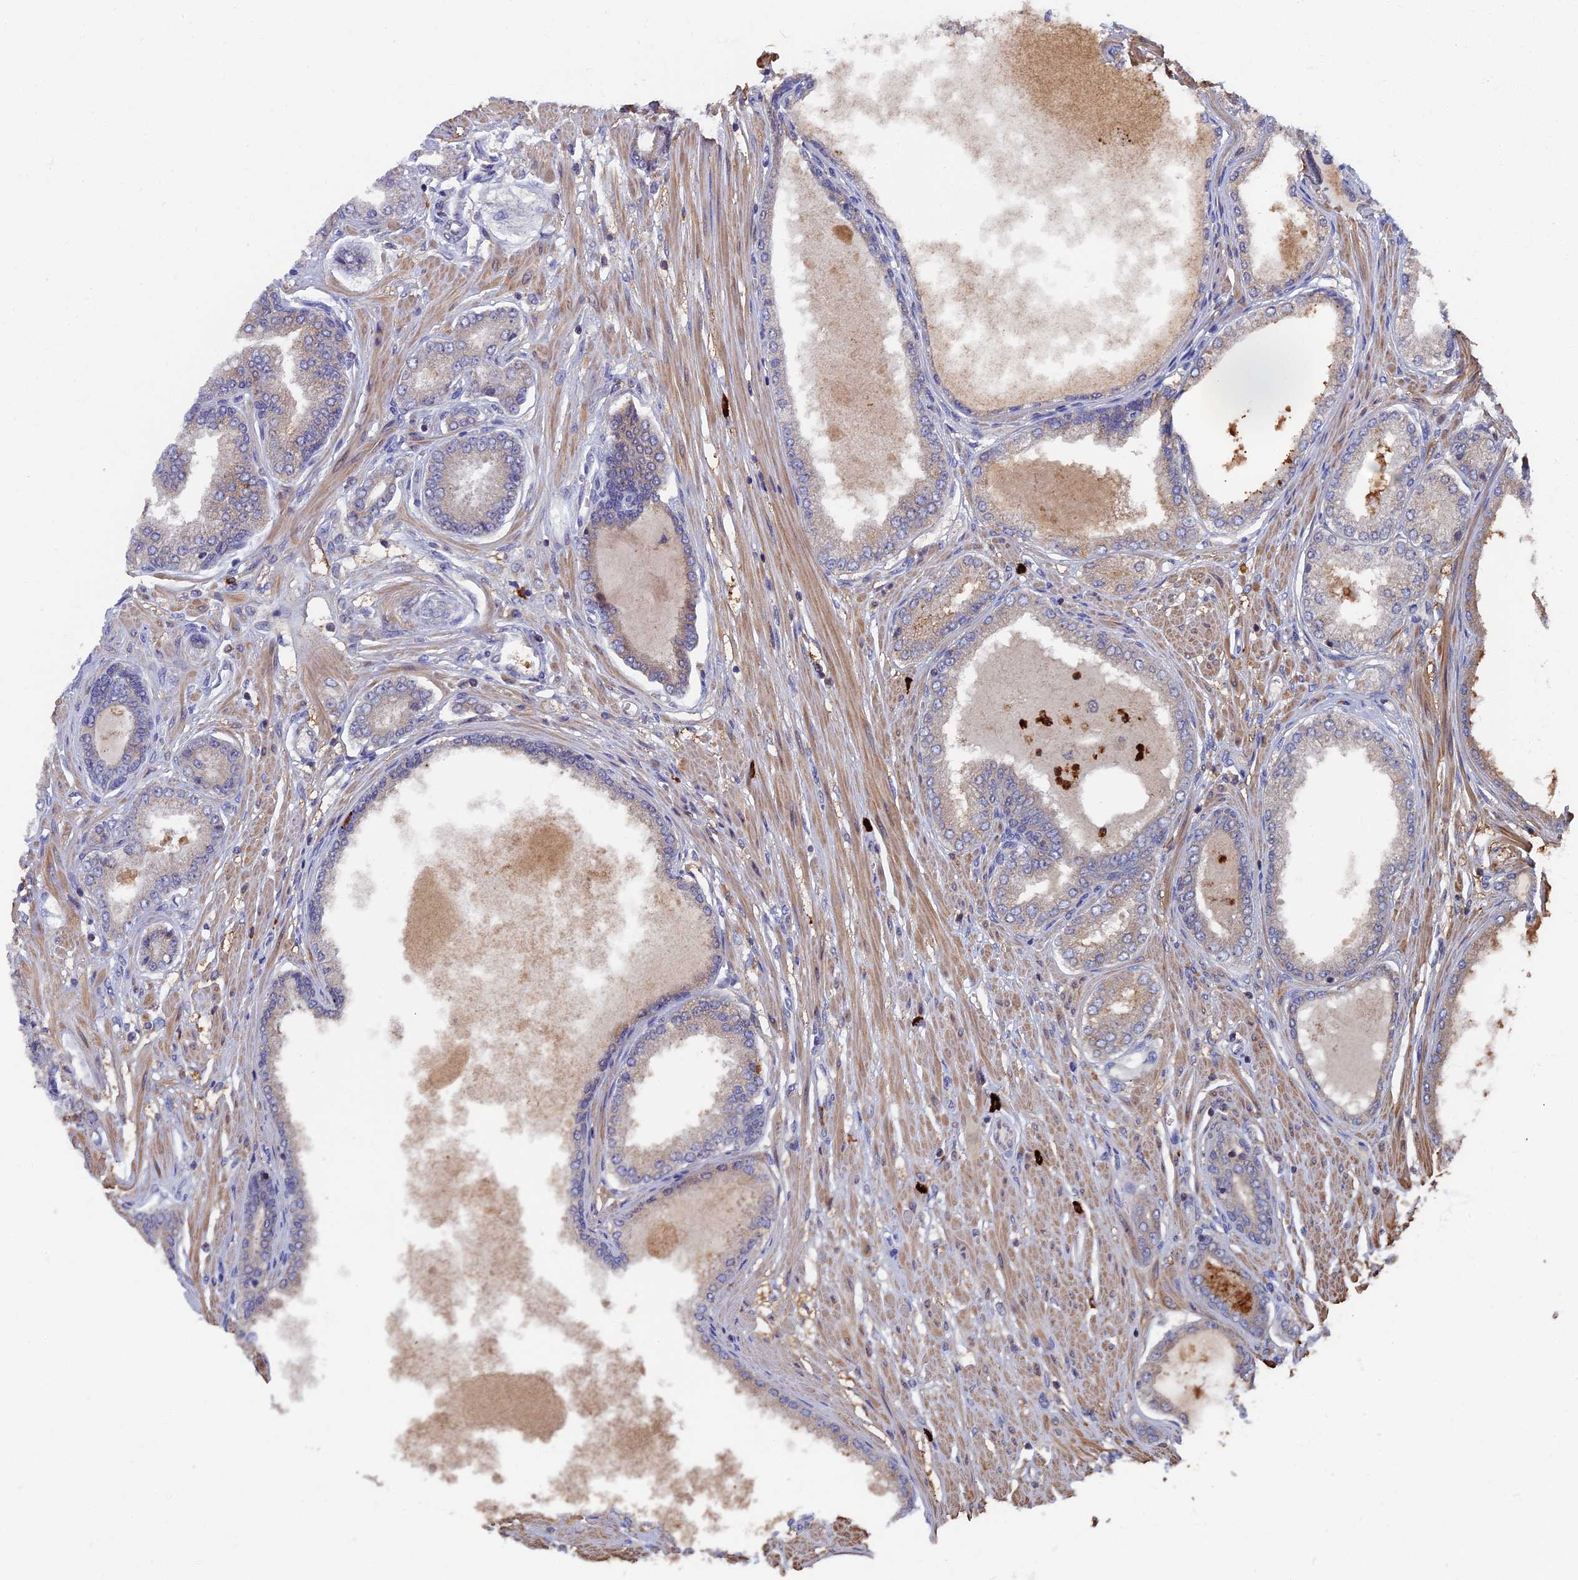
{"staining": {"intensity": "weak", "quantity": "<25%", "location": "cytoplasmic/membranous"}, "tissue": "prostate cancer", "cell_type": "Tumor cells", "image_type": "cancer", "snomed": [{"axis": "morphology", "description": "Adenocarcinoma, Low grade"}, {"axis": "topography", "description": "Prostate"}], "caption": "A high-resolution histopathology image shows IHC staining of prostate cancer (adenocarcinoma (low-grade)), which exhibits no significant staining in tumor cells. Nuclei are stained in blue.", "gene": "TNK2", "patient": {"sex": "male", "age": 63}}